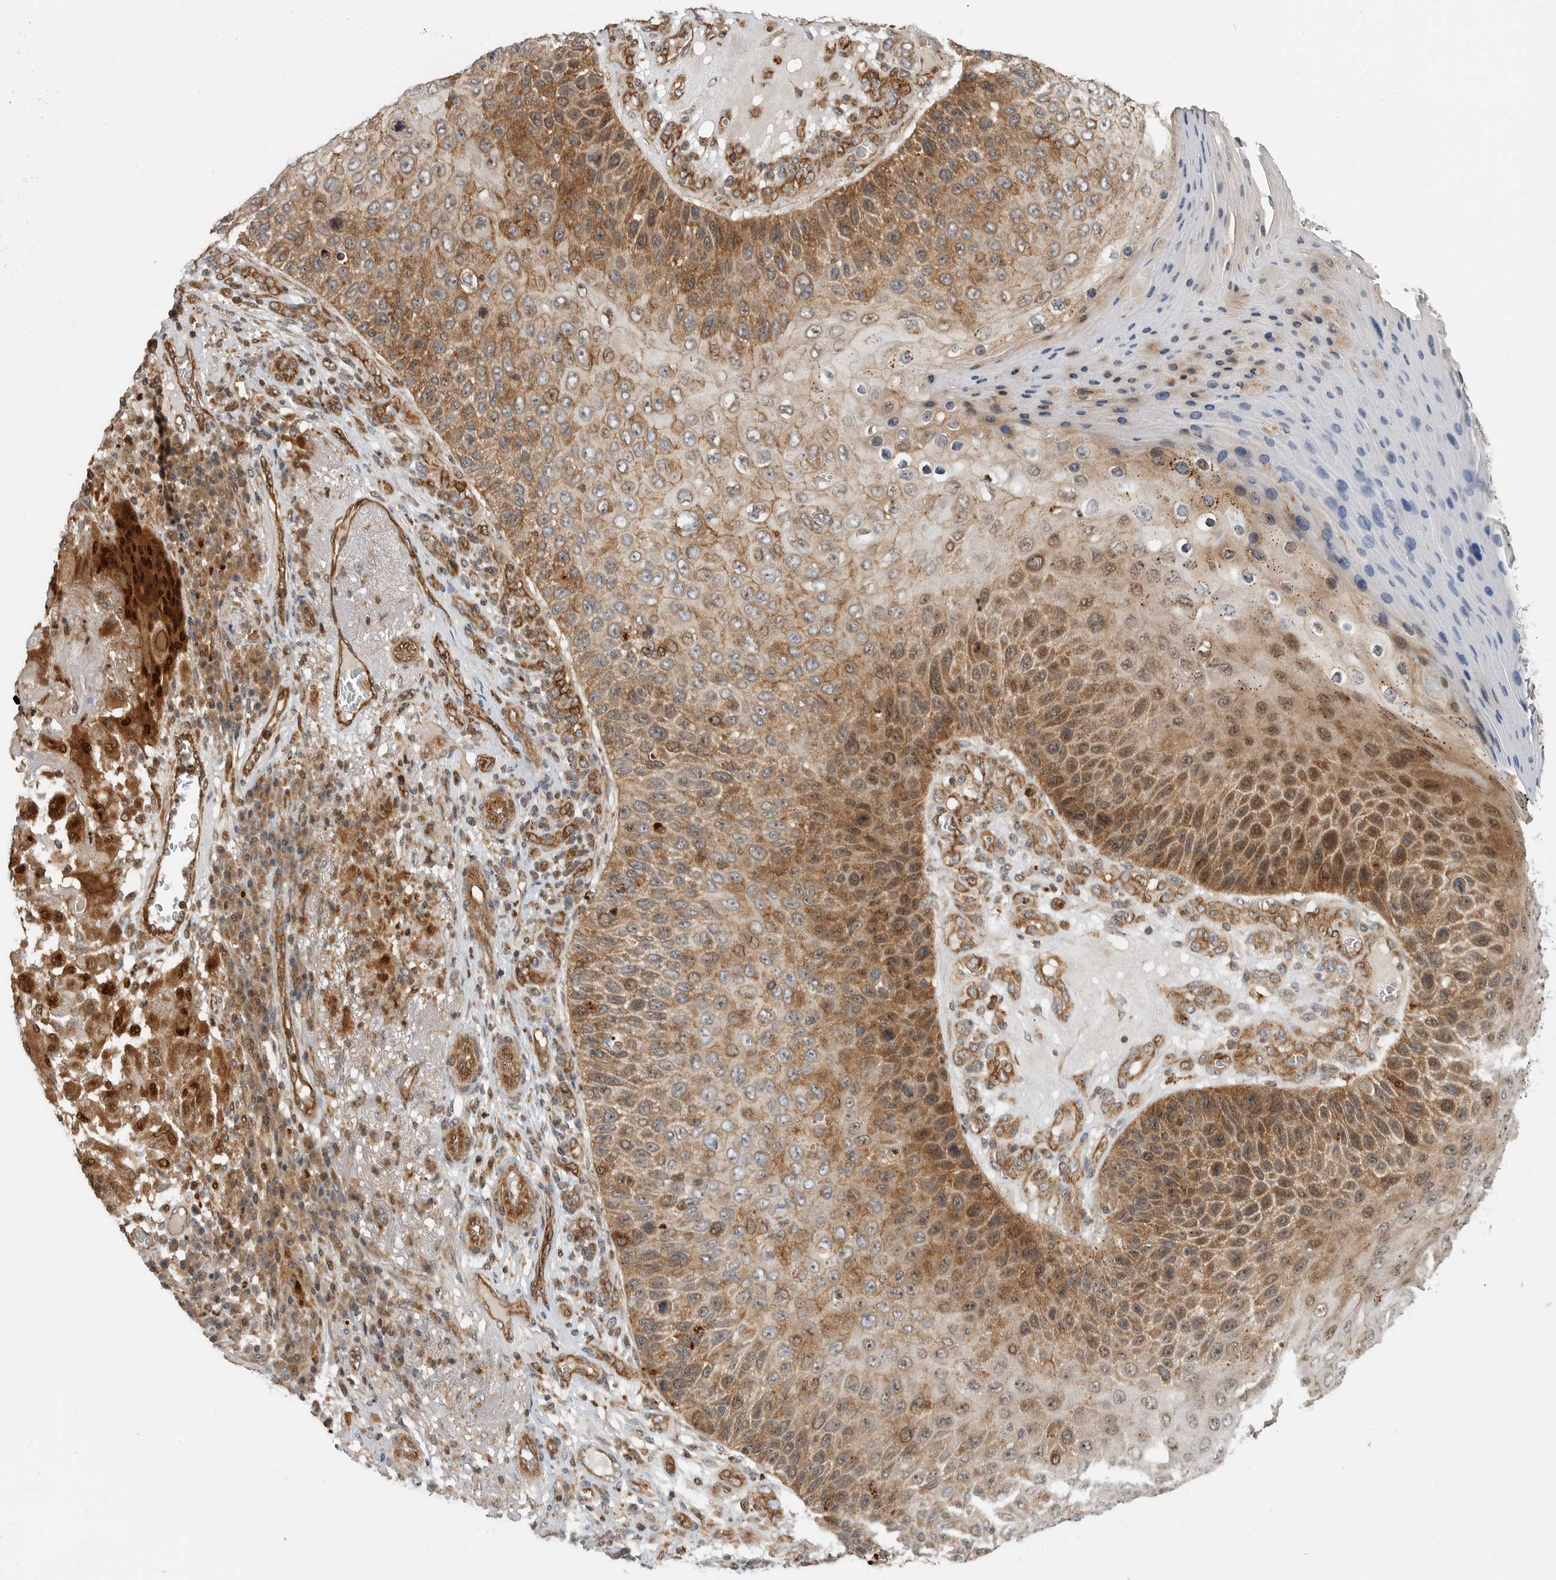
{"staining": {"intensity": "moderate", "quantity": ">75%", "location": "cytoplasmic/membranous,nuclear"}, "tissue": "skin cancer", "cell_type": "Tumor cells", "image_type": "cancer", "snomed": [{"axis": "morphology", "description": "Squamous cell carcinoma, NOS"}, {"axis": "topography", "description": "Skin"}], "caption": "IHC image of neoplastic tissue: skin cancer stained using immunohistochemistry (IHC) displays medium levels of moderate protein expression localized specifically in the cytoplasmic/membranous and nuclear of tumor cells, appearing as a cytoplasmic/membranous and nuclear brown color.", "gene": "STRAP", "patient": {"sex": "female", "age": 88}}